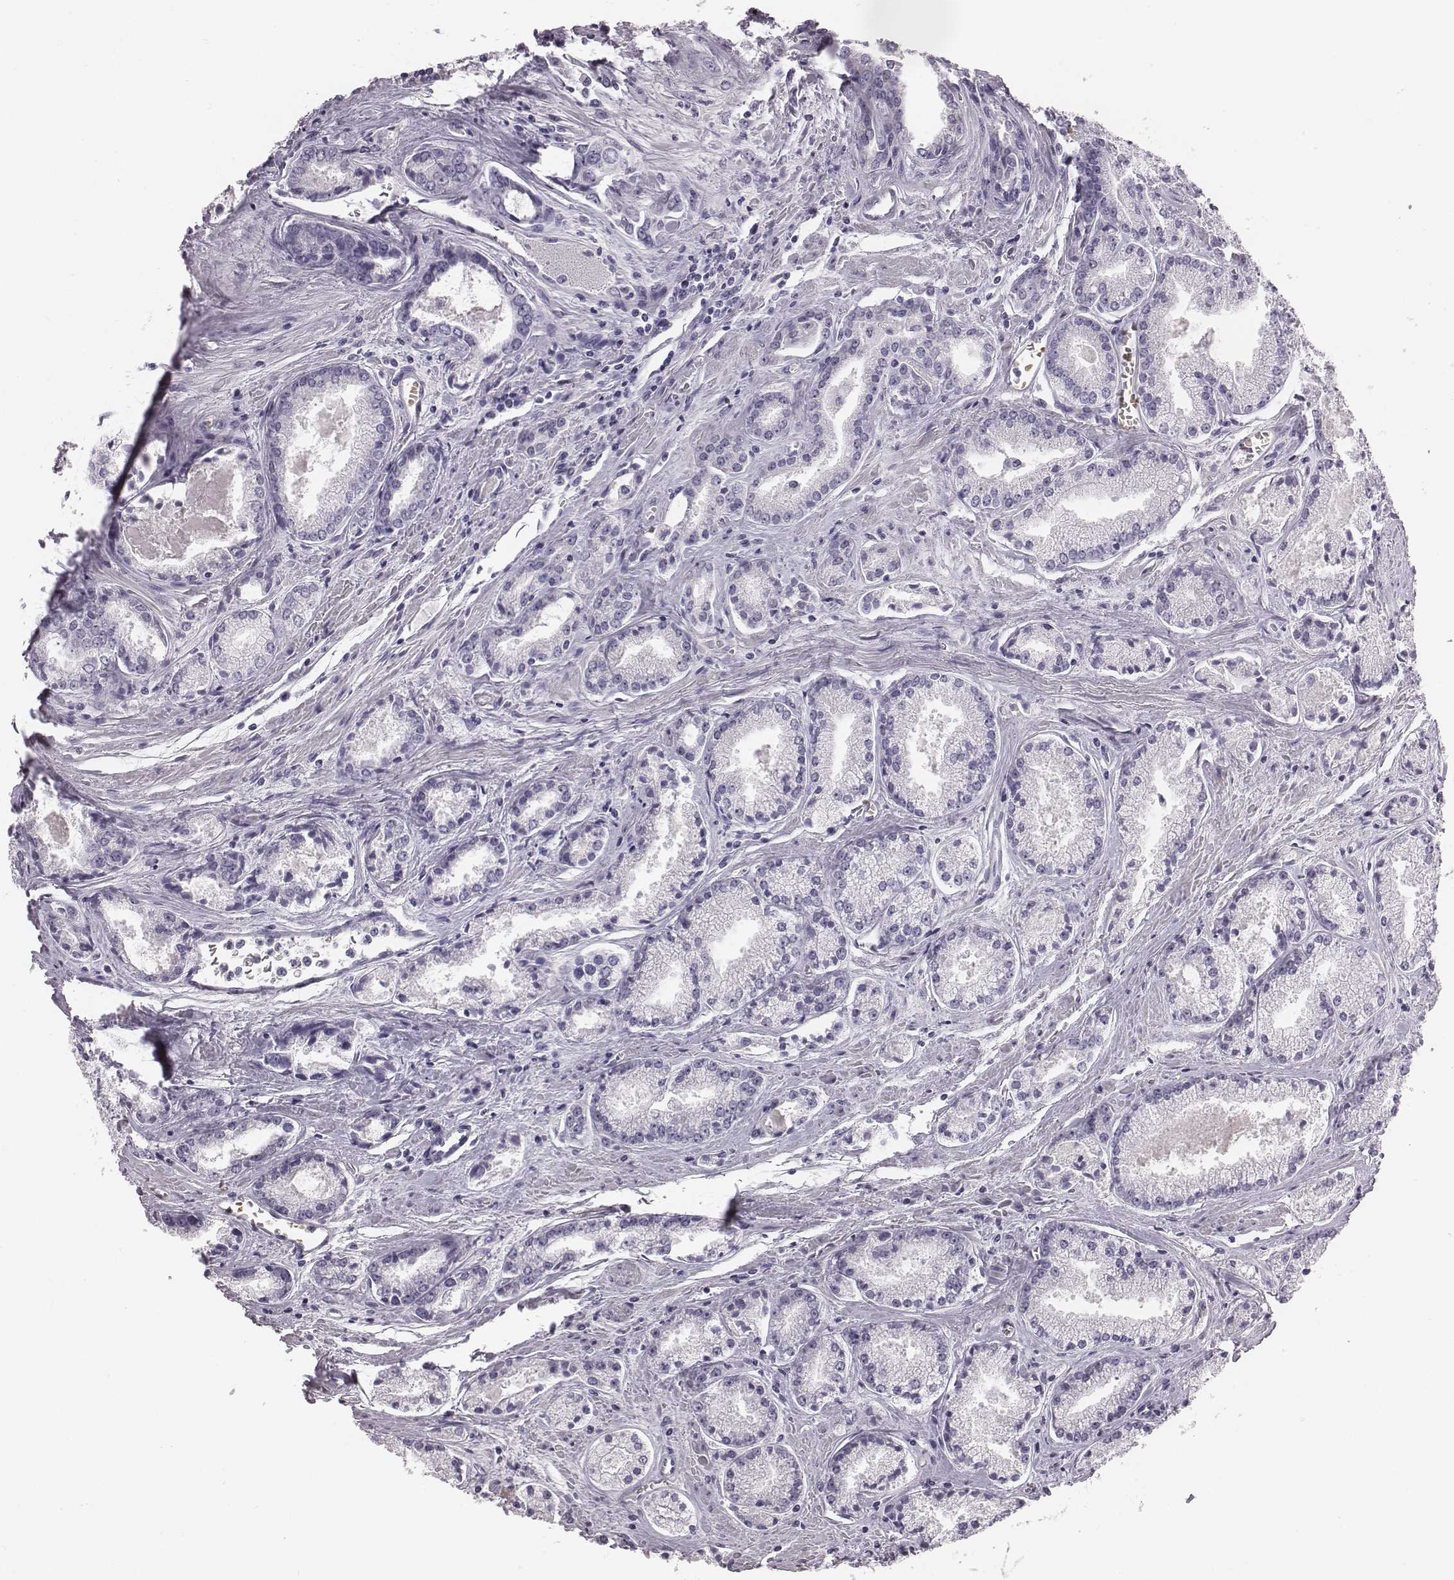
{"staining": {"intensity": "negative", "quantity": "none", "location": "none"}, "tissue": "prostate cancer", "cell_type": "Tumor cells", "image_type": "cancer", "snomed": [{"axis": "morphology", "description": "Adenocarcinoma, NOS"}, {"axis": "topography", "description": "Prostate"}], "caption": "The histopathology image exhibits no significant expression in tumor cells of prostate cancer.", "gene": "HBZ", "patient": {"sex": "male", "age": 72}}